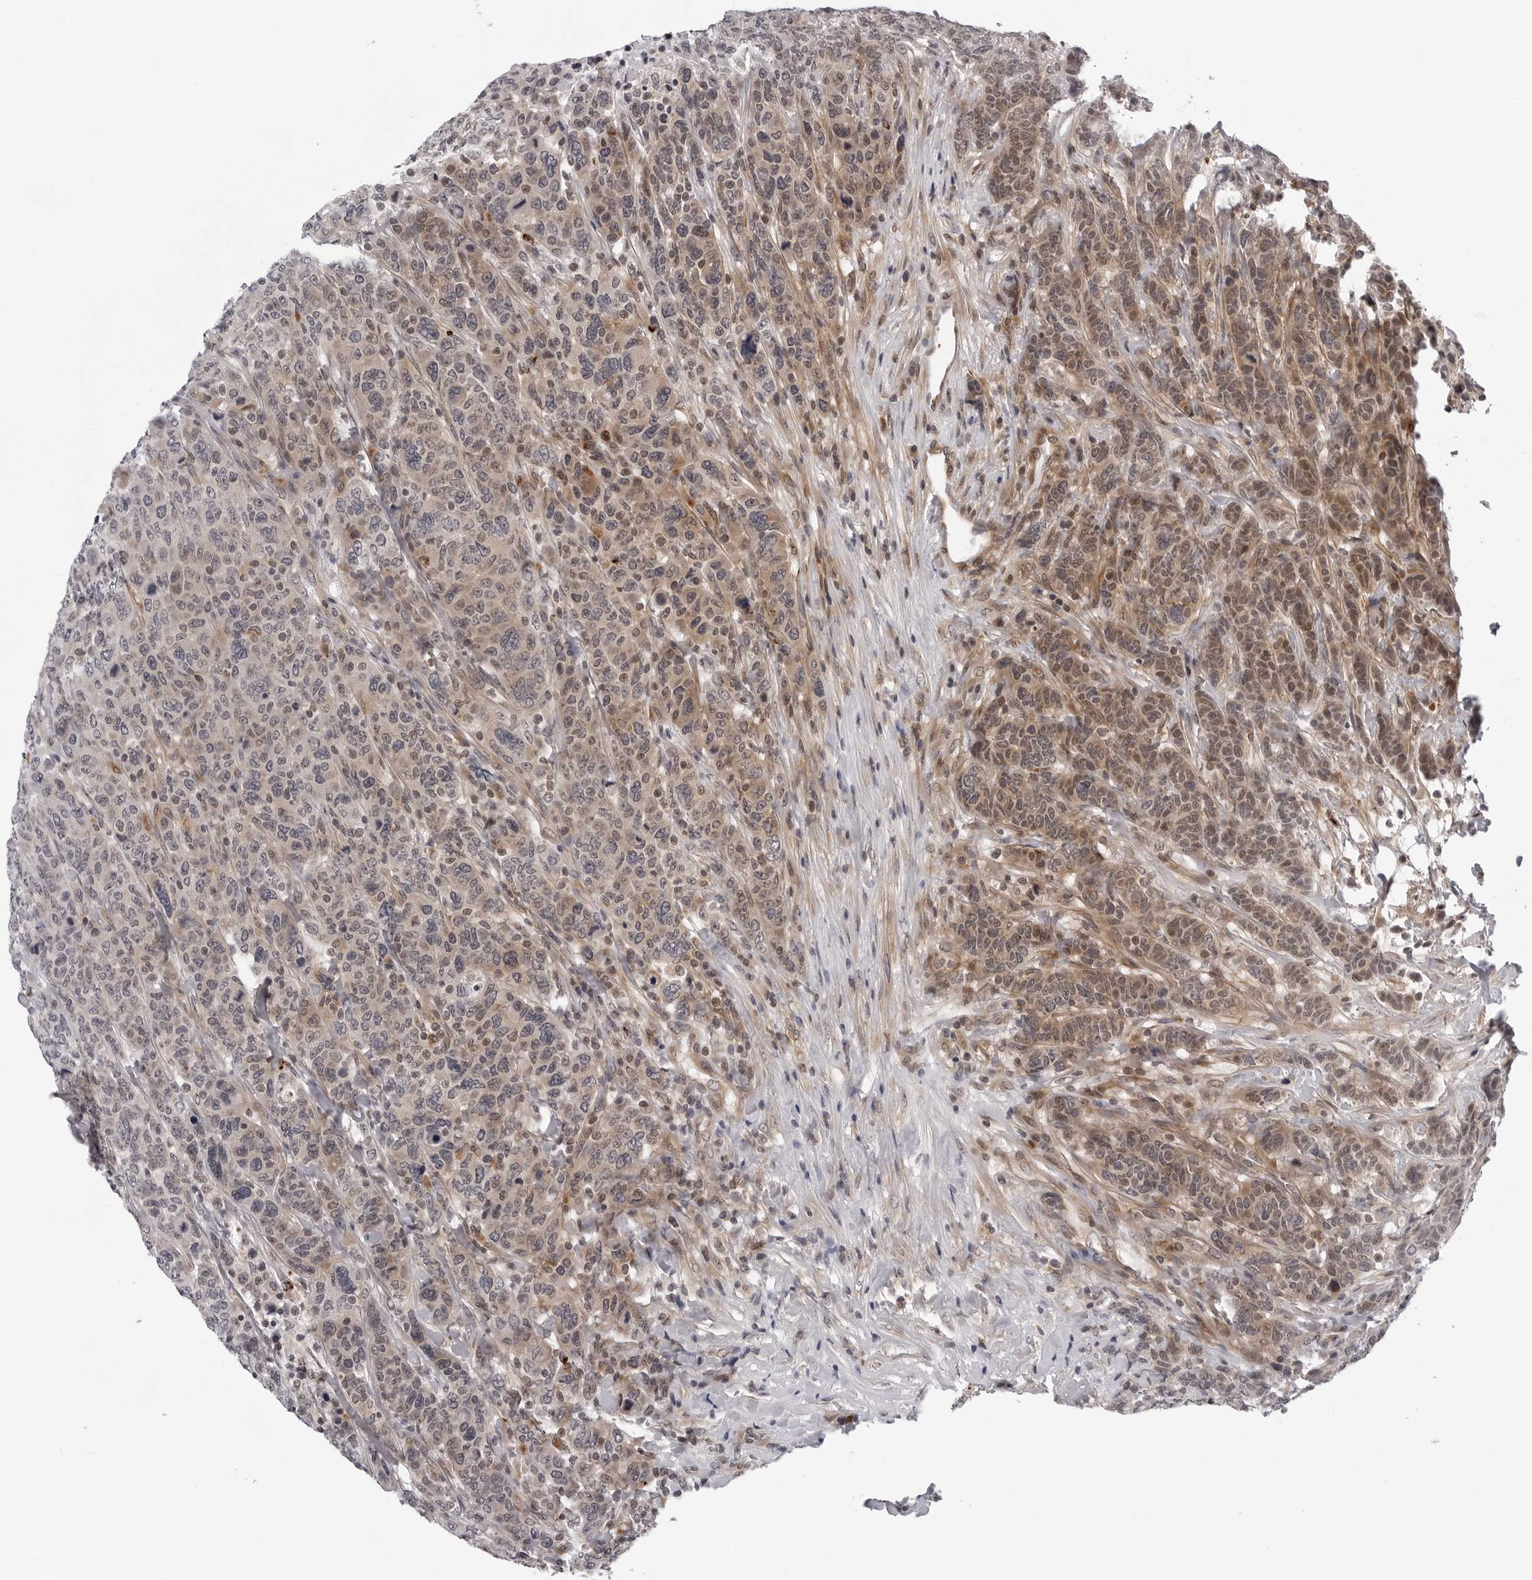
{"staining": {"intensity": "moderate", "quantity": ">75%", "location": "cytoplasmic/membranous,nuclear"}, "tissue": "breast cancer", "cell_type": "Tumor cells", "image_type": "cancer", "snomed": [{"axis": "morphology", "description": "Duct carcinoma"}, {"axis": "topography", "description": "Breast"}], "caption": "High-power microscopy captured an immunohistochemistry (IHC) photomicrograph of infiltrating ductal carcinoma (breast), revealing moderate cytoplasmic/membranous and nuclear staining in about >75% of tumor cells.", "gene": "KIAA1614", "patient": {"sex": "female", "age": 37}}